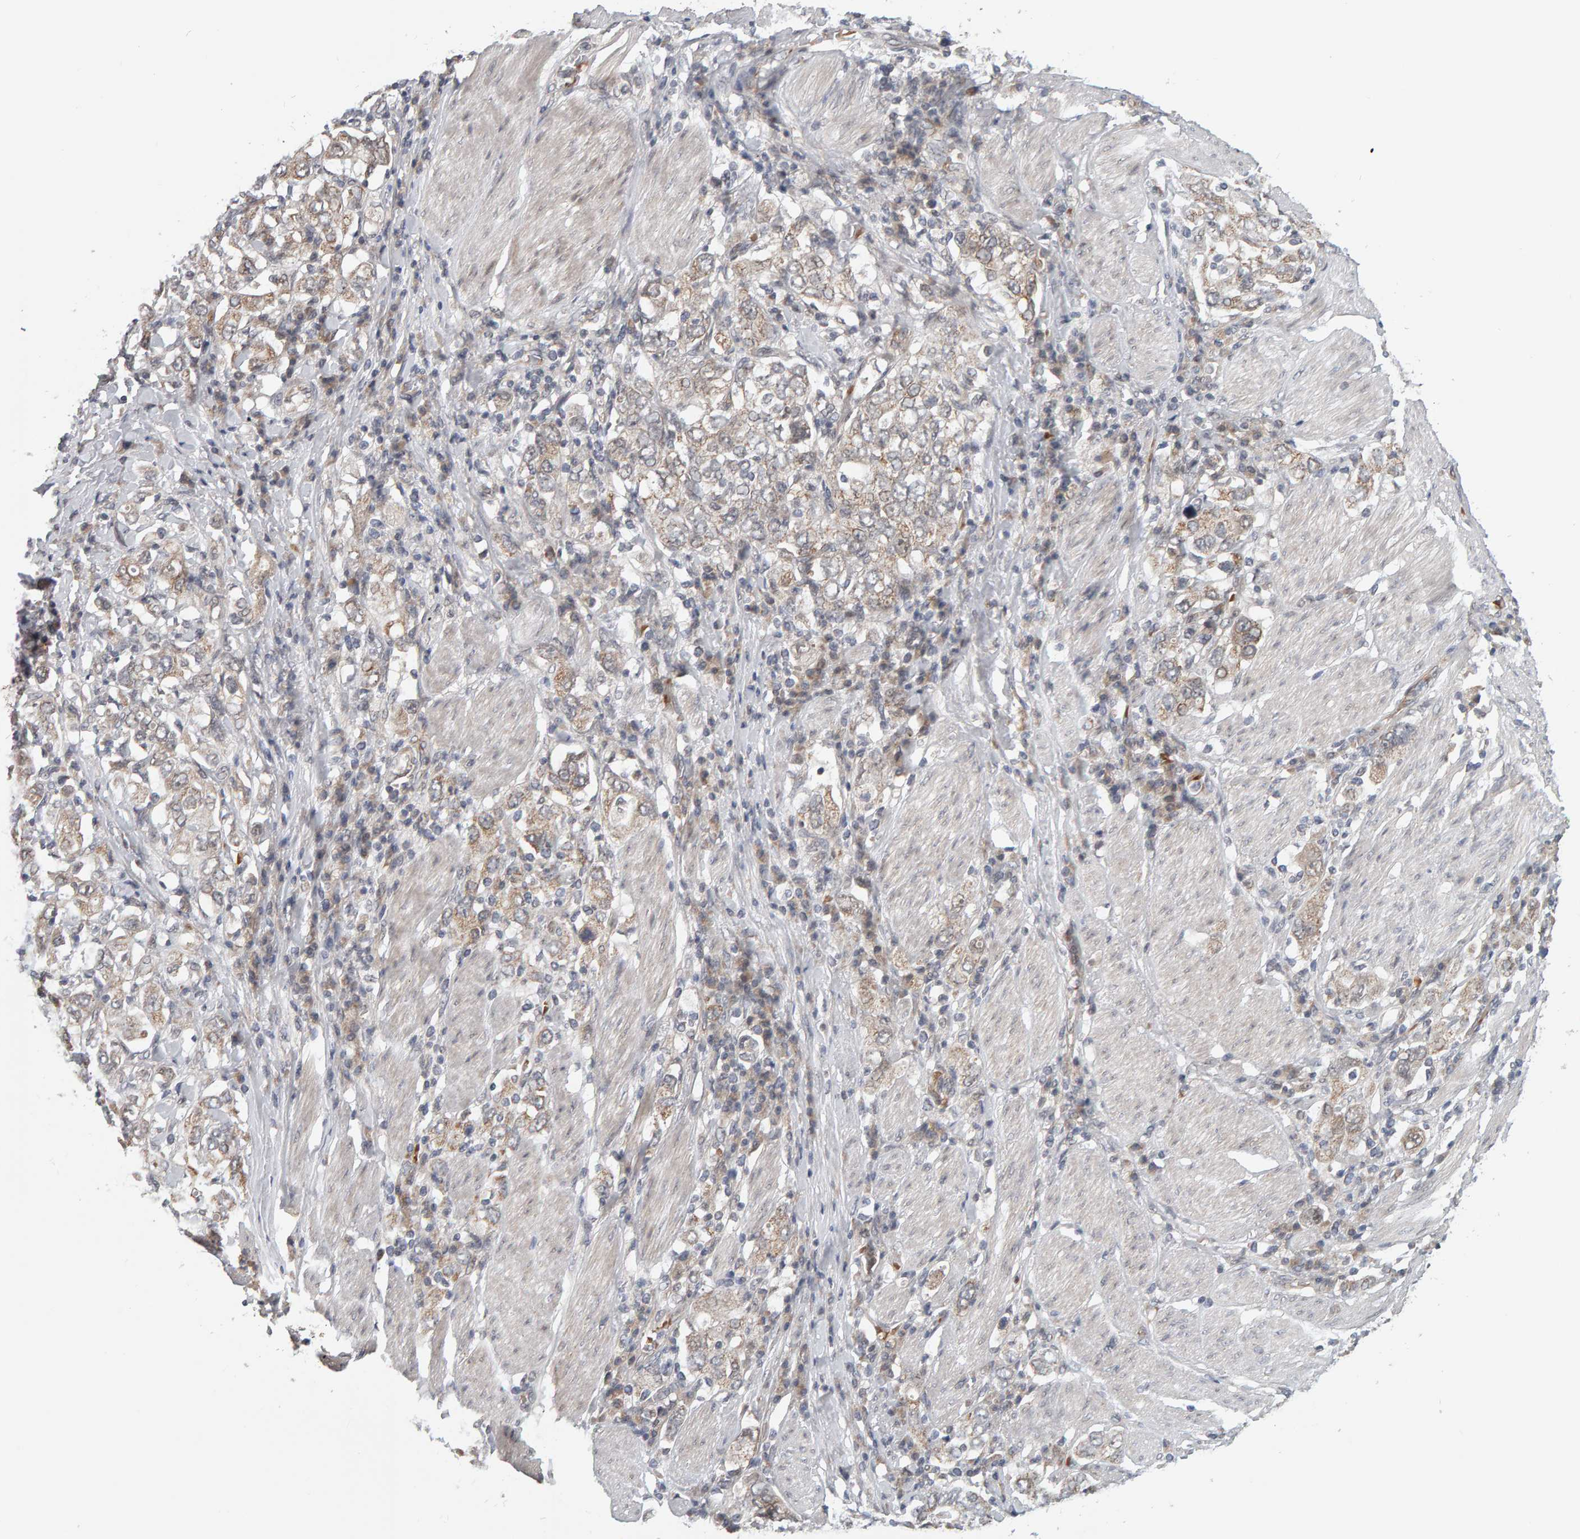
{"staining": {"intensity": "weak", "quantity": ">75%", "location": "cytoplasmic/membranous"}, "tissue": "stomach cancer", "cell_type": "Tumor cells", "image_type": "cancer", "snomed": [{"axis": "morphology", "description": "Adenocarcinoma, NOS"}, {"axis": "topography", "description": "Stomach, upper"}], "caption": "Immunohistochemistry photomicrograph of neoplastic tissue: stomach cancer (adenocarcinoma) stained using IHC demonstrates low levels of weak protein expression localized specifically in the cytoplasmic/membranous of tumor cells, appearing as a cytoplasmic/membranous brown color.", "gene": "DAP3", "patient": {"sex": "male", "age": 62}}